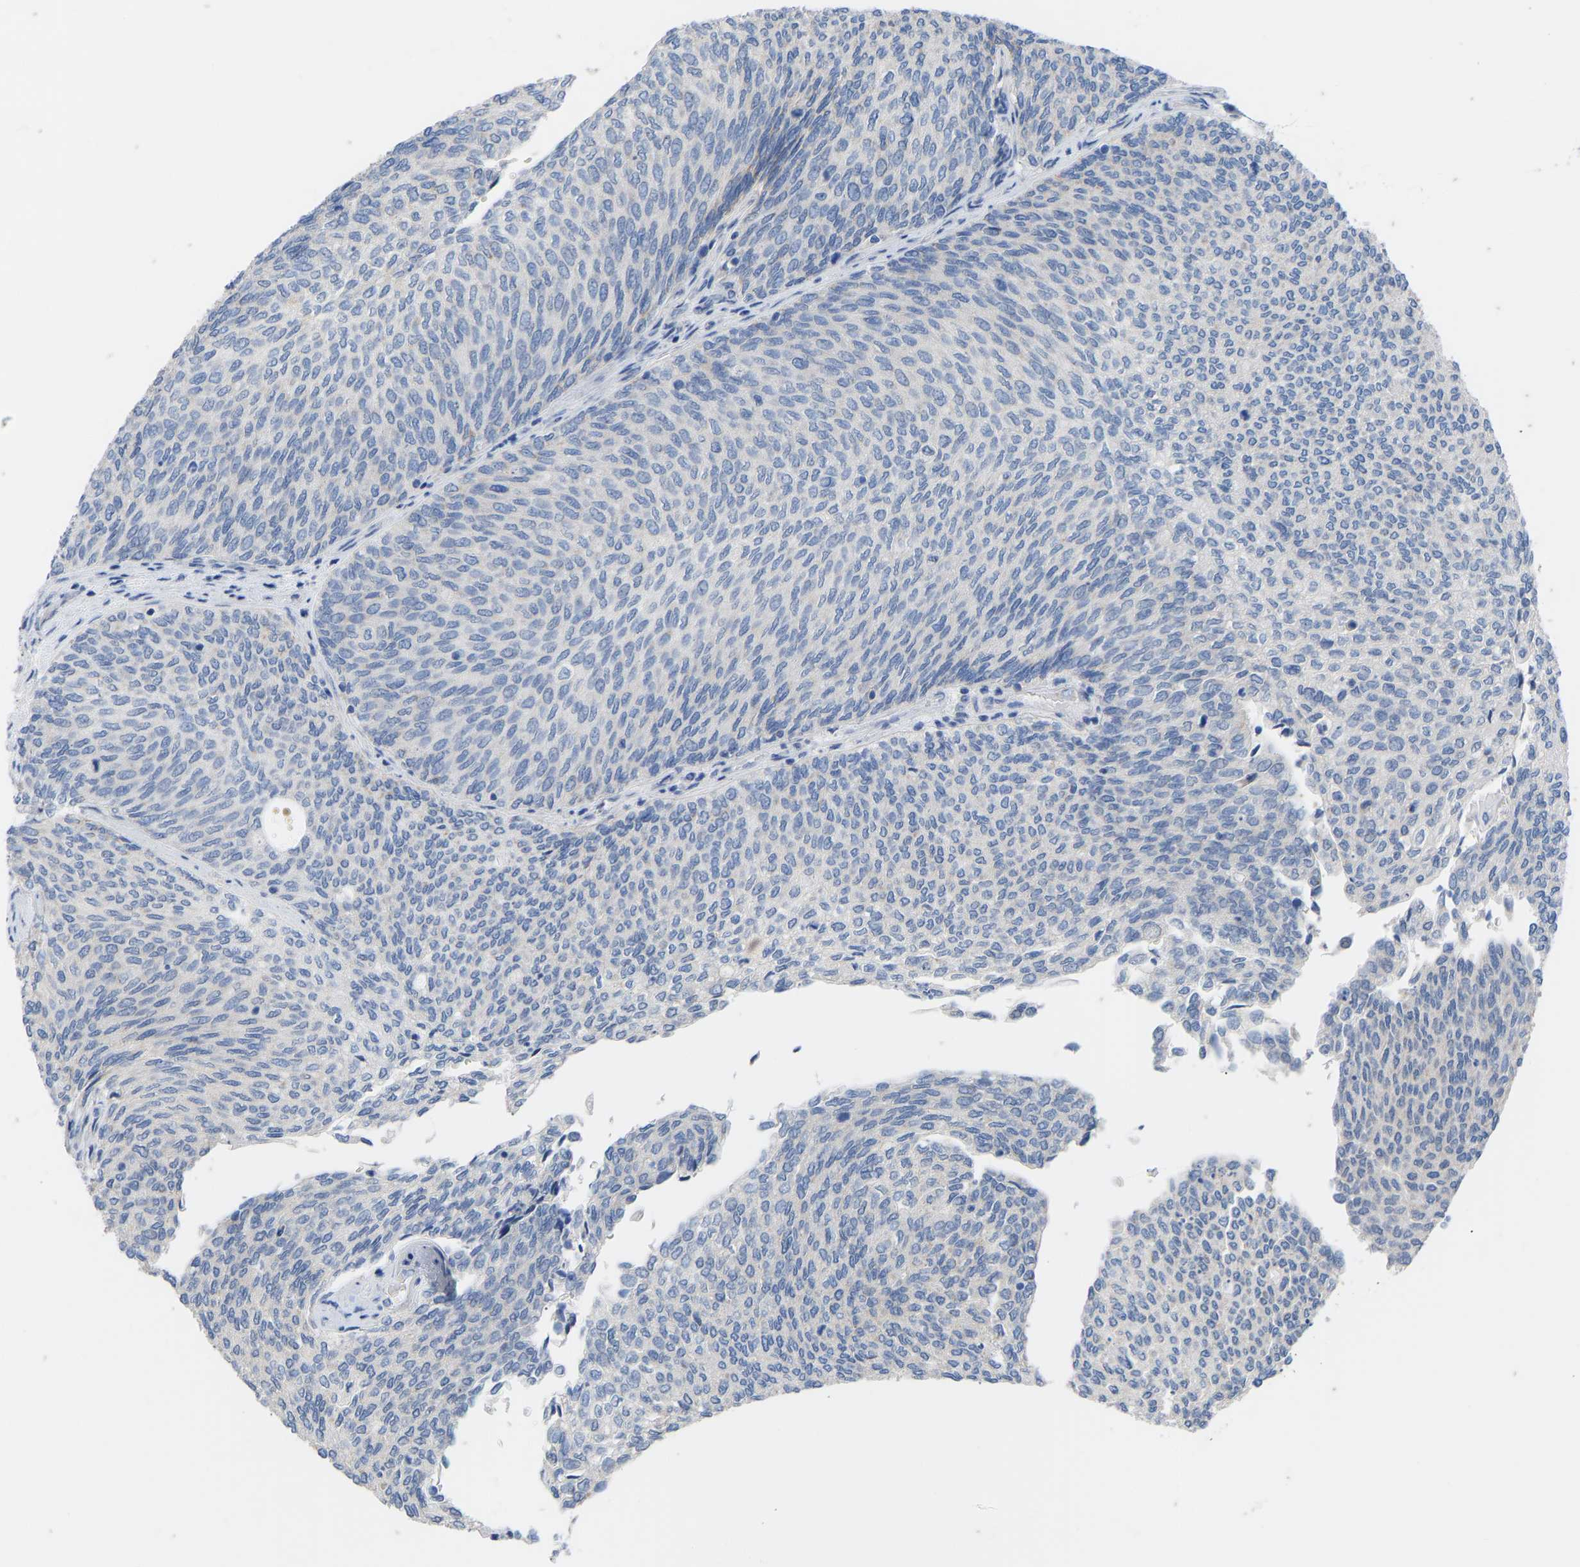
{"staining": {"intensity": "negative", "quantity": "none", "location": "none"}, "tissue": "urothelial cancer", "cell_type": "Tumor cells", "image_type": "cancer", "snomed": [{"axis": "morphology", "description": "Urothelial carcinoma, Low grade"}, {"axis": "topography", "description": "Urinary bladder"}], "caption": "Immunohistochemistry histopathology image of human urothelial cancer stained for a protein (brown), which demonstrates no positivity in tumor cells.", "gene": "OLIG2", "patient": {"sex": "female", "age": 79}}